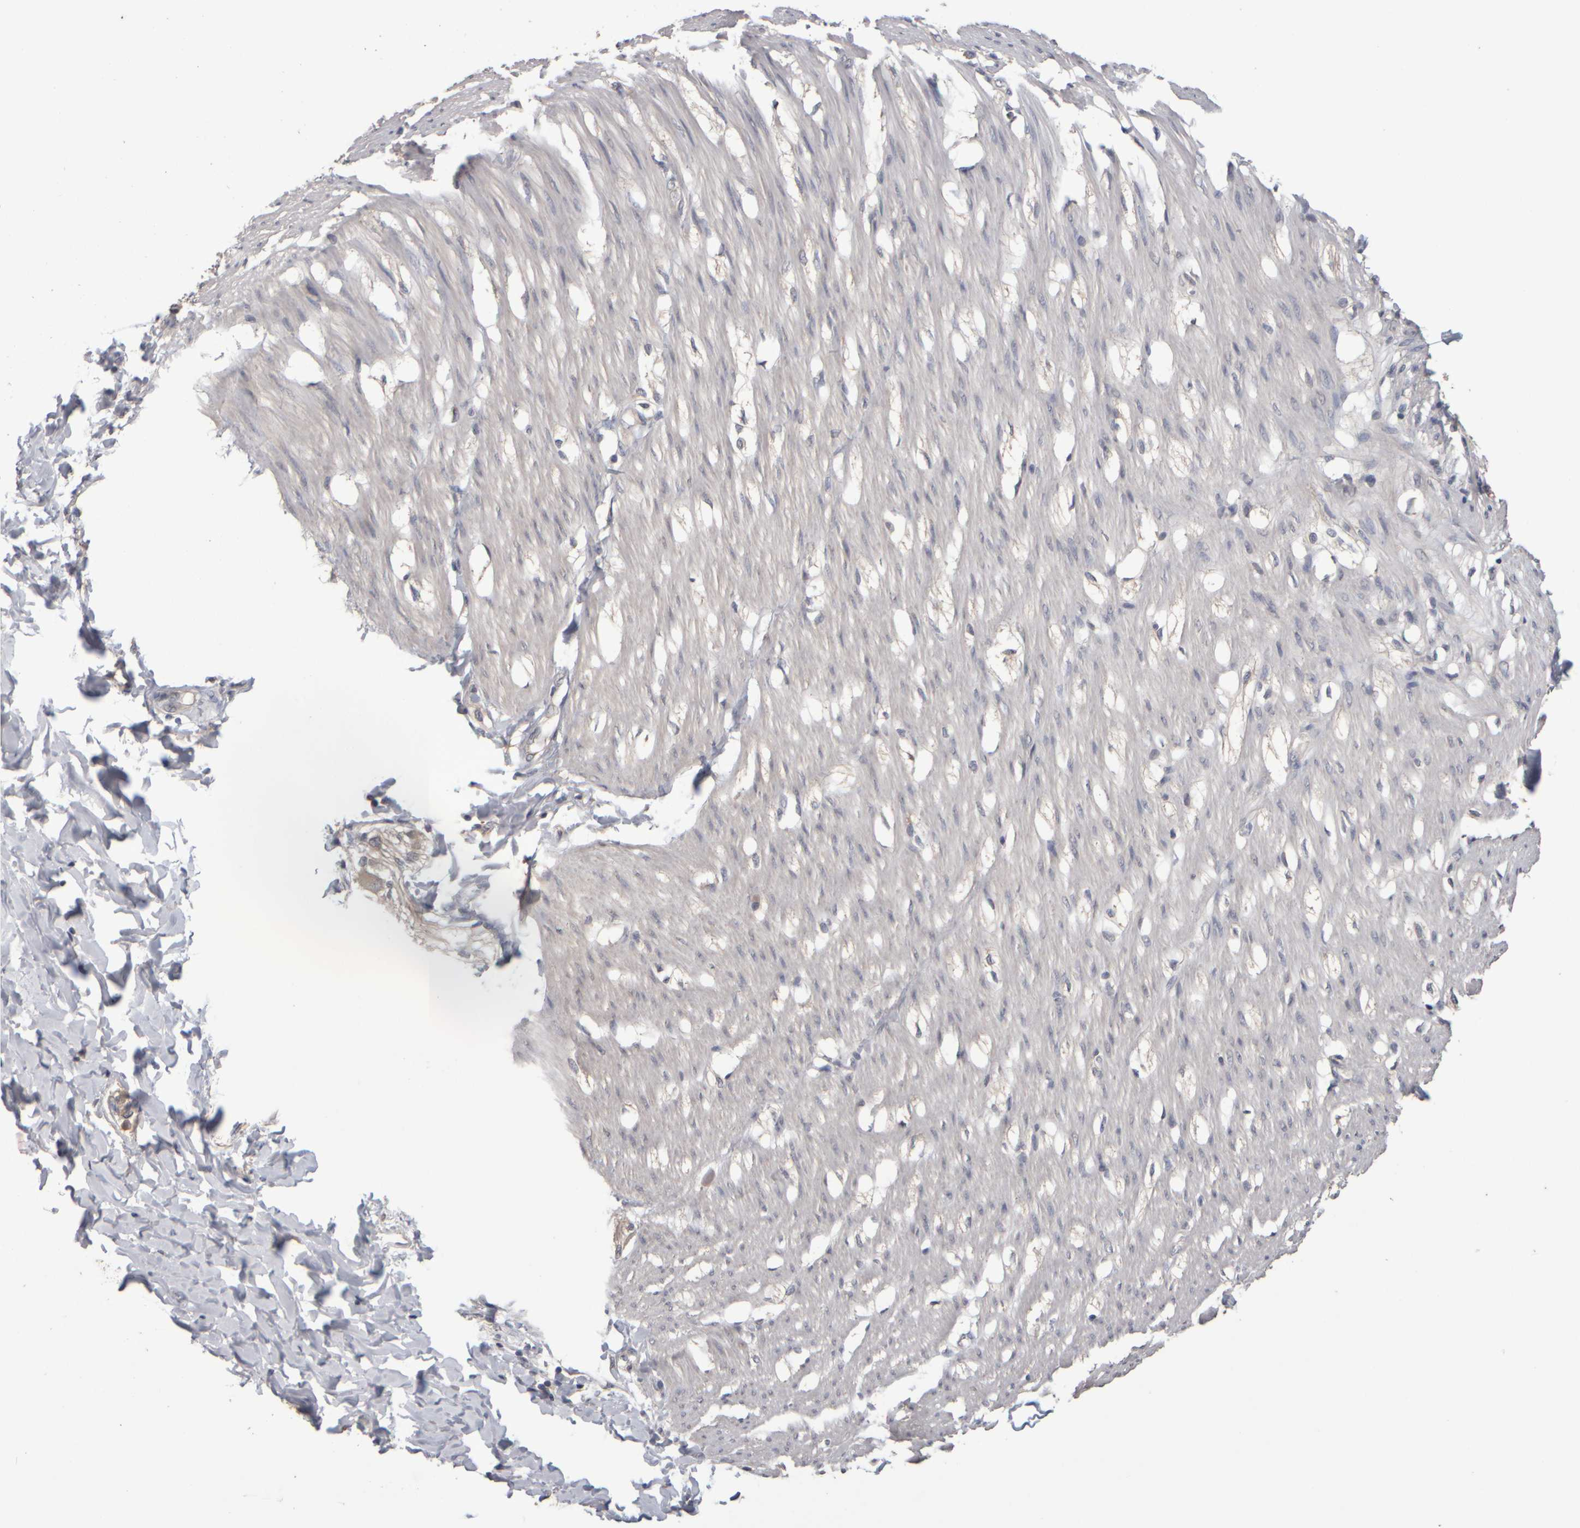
{"staining": {"intensity": "negative", "quantity": "none", "location": "none"}, "tissue": "smooth muscle", "cell_type": "Smooth muscle cells", "image_type": "normal", "snomed": [{"axis": "morphology", "description": "Normal tissue, NOS"}, {"axis": "morphology", "description": "Adenocarcinoma, NOS"}, {"axis": "topography", "description": "Smooth muscle"}, {"axis": "topography", "description": "Colon"}], "caption": "Immunohistochemistry (IHC) histopathology image of benign smooth muscle stained for a protein (brown), which reveals no staining in smooth muscle cells.", "gene": "EPHX2", "patient": {"sex": "male", "age": 14}}